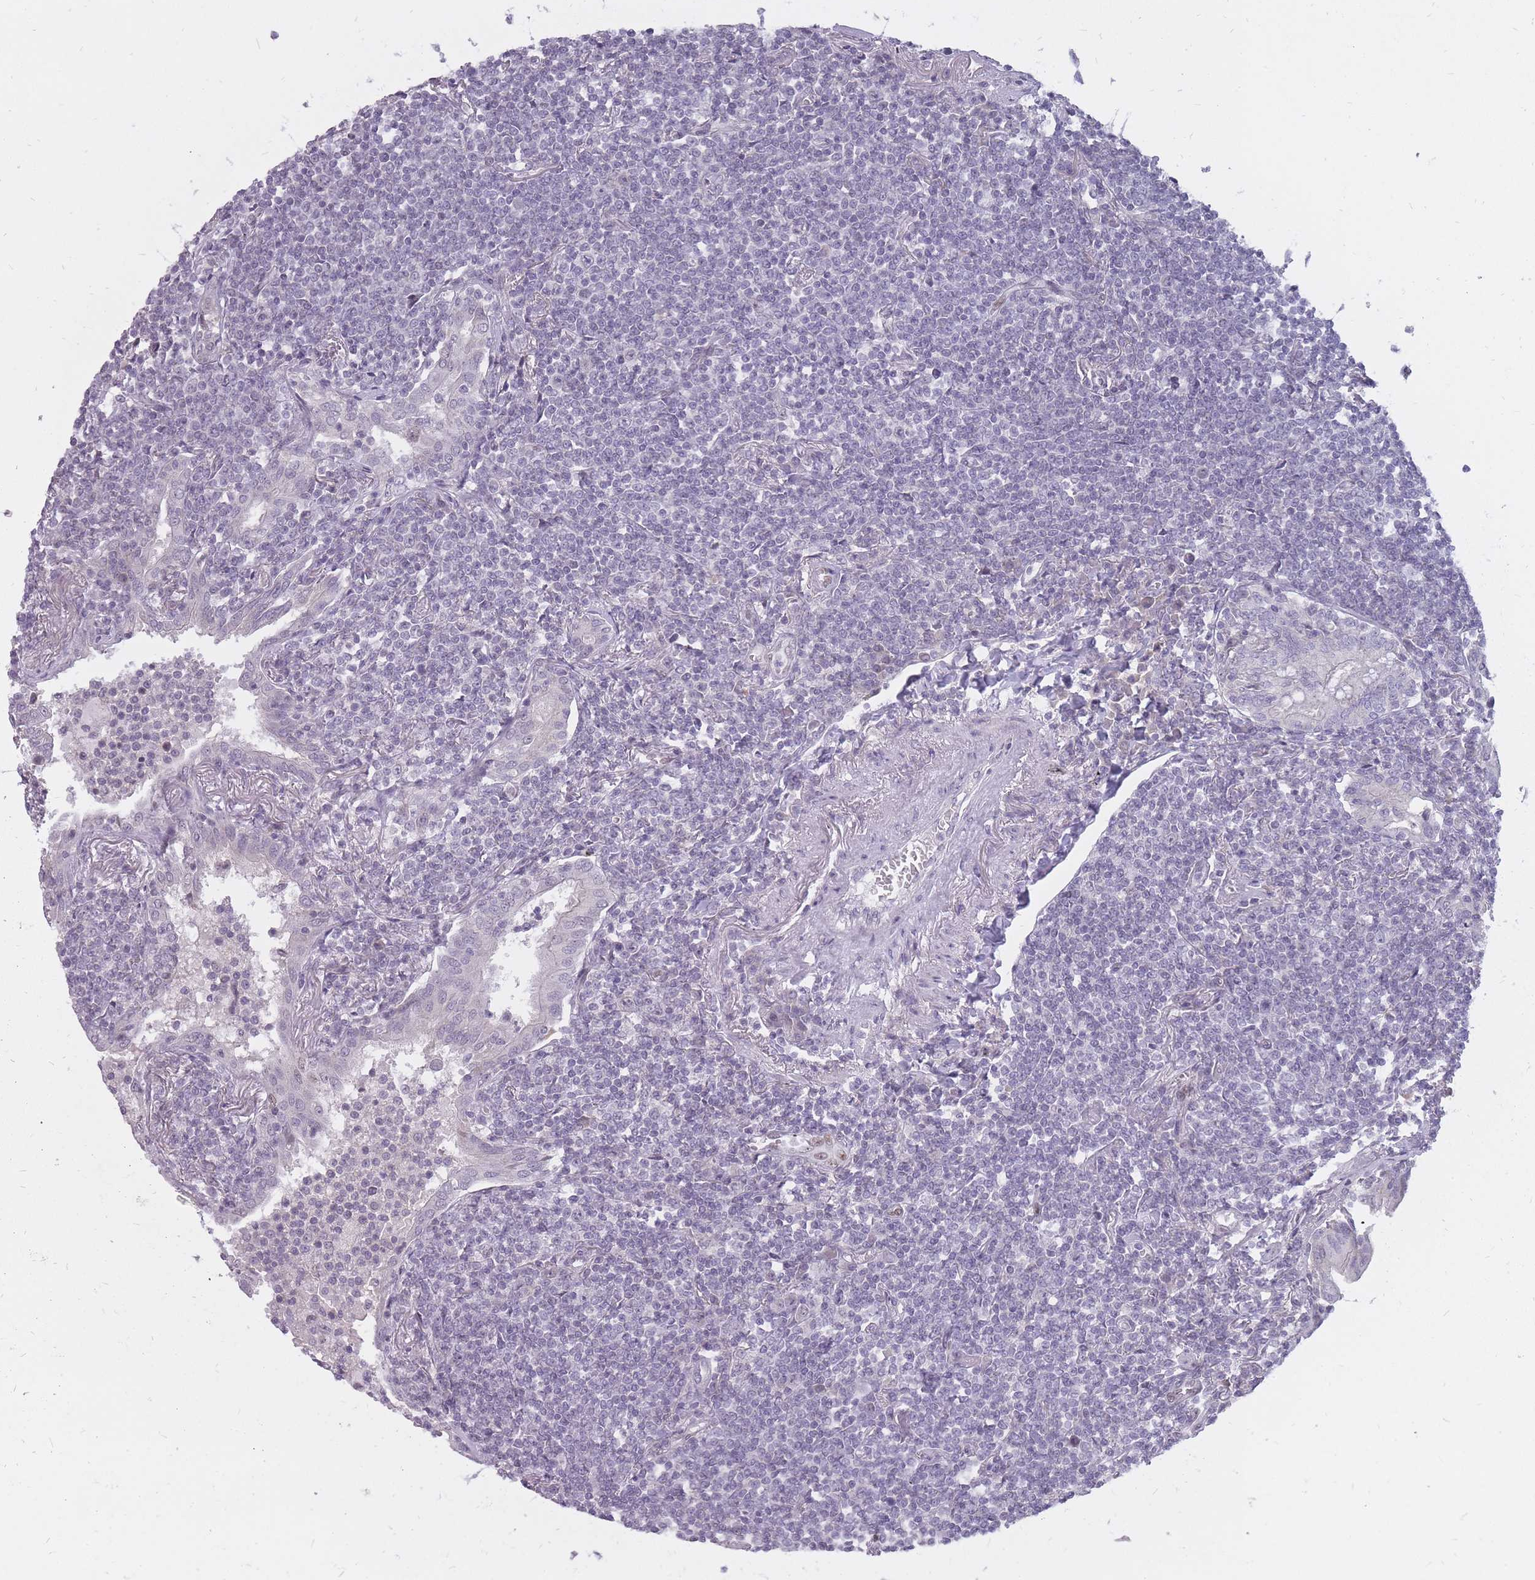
{"staining": {"intensity": "negative", "quantity": "none", "location": "none"}, "tissue": "lymphoma", "cell_type": "Tumor cells", "image_type": "cancer", "snomed": [{"axis": "morphology", "description": "Malignant lymphoma, non-Hodgkin's type, Low grade"}, {"axis": "topography", "description": "Lung"}], "caption": "Human lymphoma stained for a protein using immunohistochemistry (IHC) exhibits no expression in tumor cells.", "gene": "POMZP3", "patient": {"sex": "female", "age": 71}}